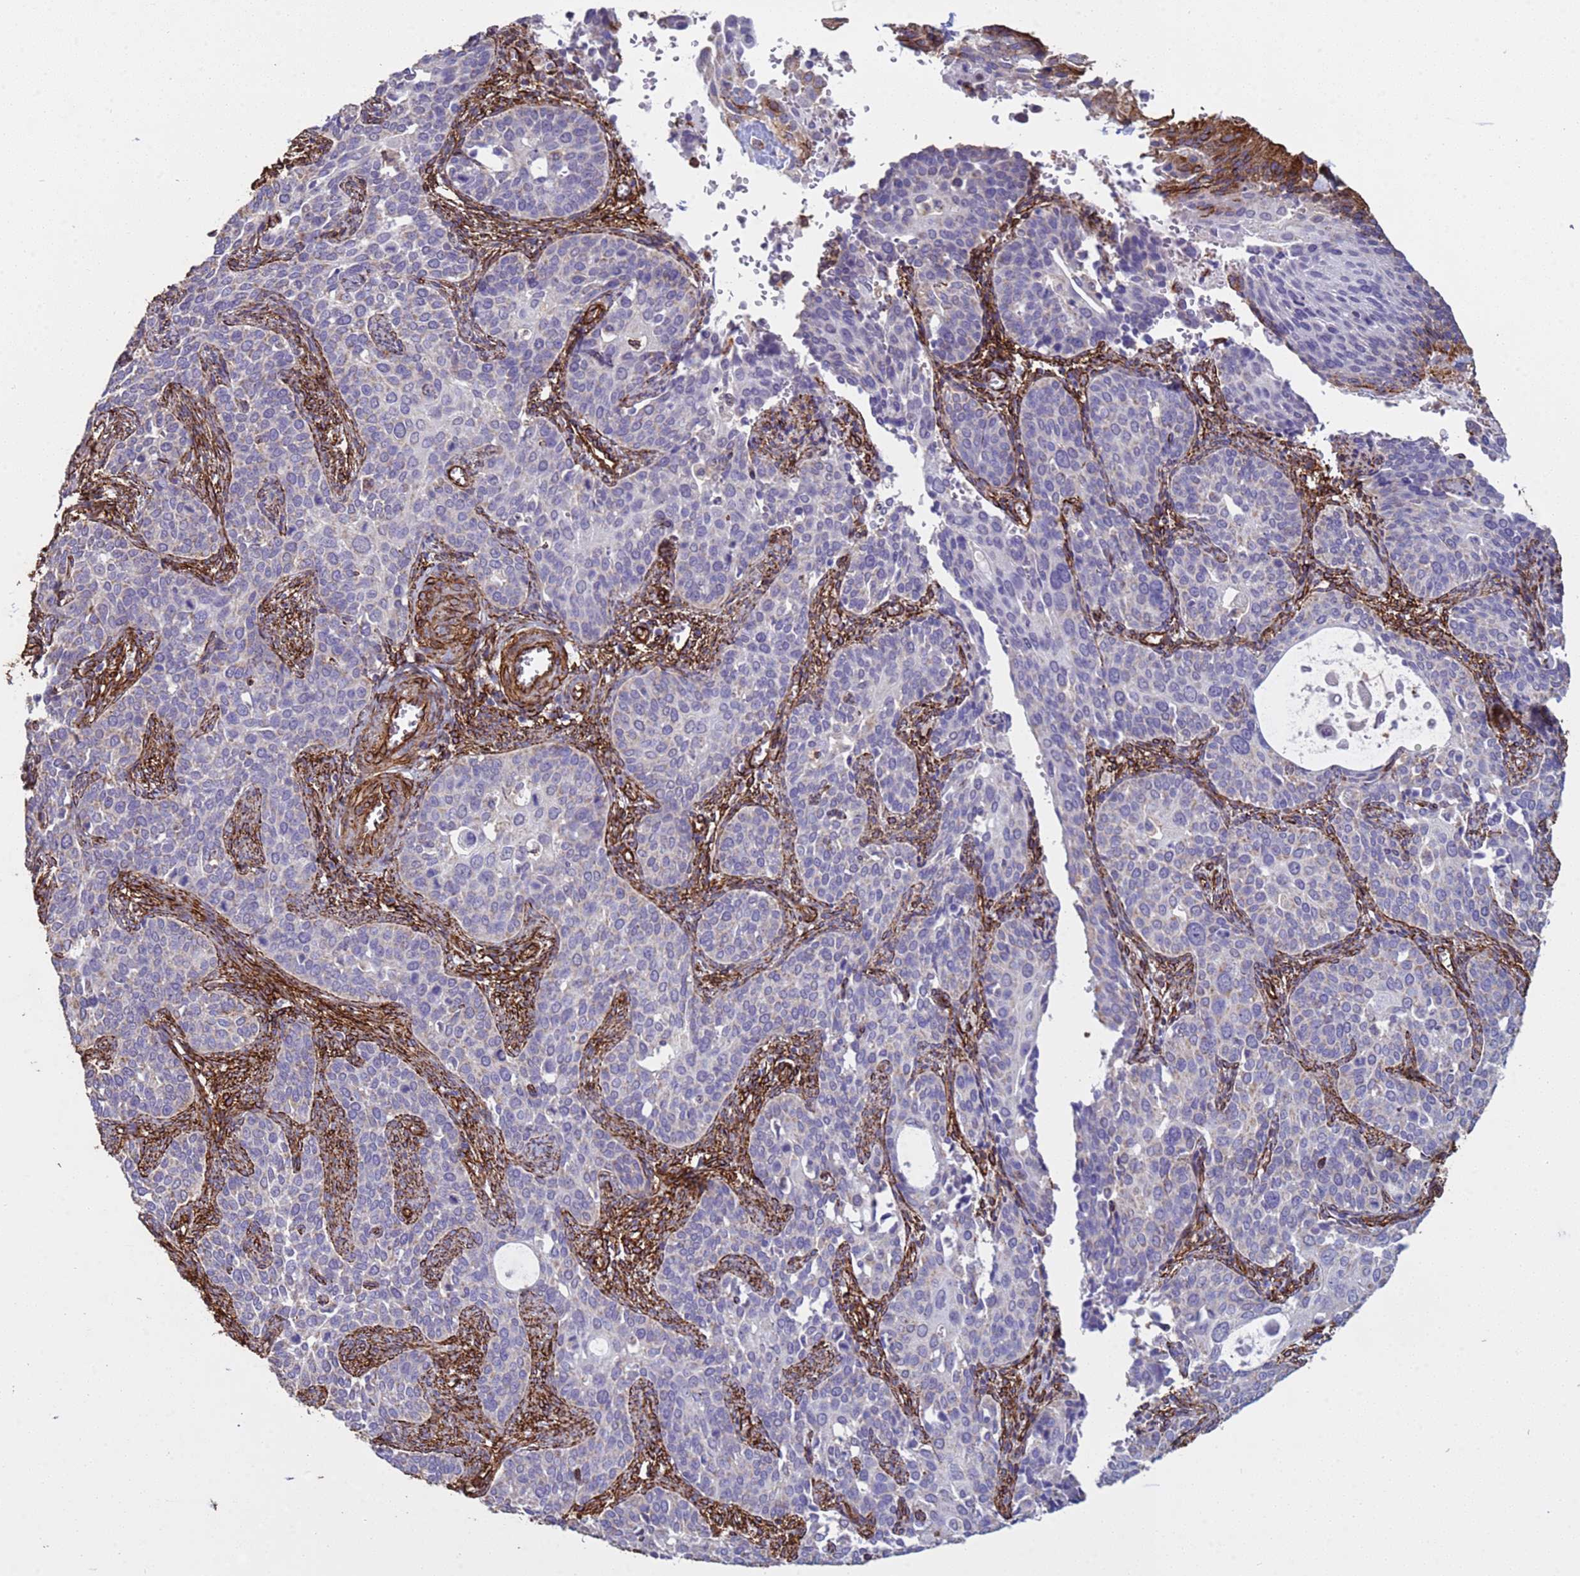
{"staining": {"intensity": "negative", "quantity": "none", "location": "none"}, "tissue": "cervical cancer", "cell_type": "Tumor cells", "image_type": "cancer", "snomed": [{"axis": "morphology", "description": "Squamous cell carcinoma, NOS"}, {"axis": "topography", "description": "Cervix"}], "caption": "The immunohistochemistry (IHC) histopathology image has no significant positivity in tumor cells of squamous cell carcinoma (cervical) tissue.", "gene": "GASK1A", "patient": {"sex": "female", "age": 44}}